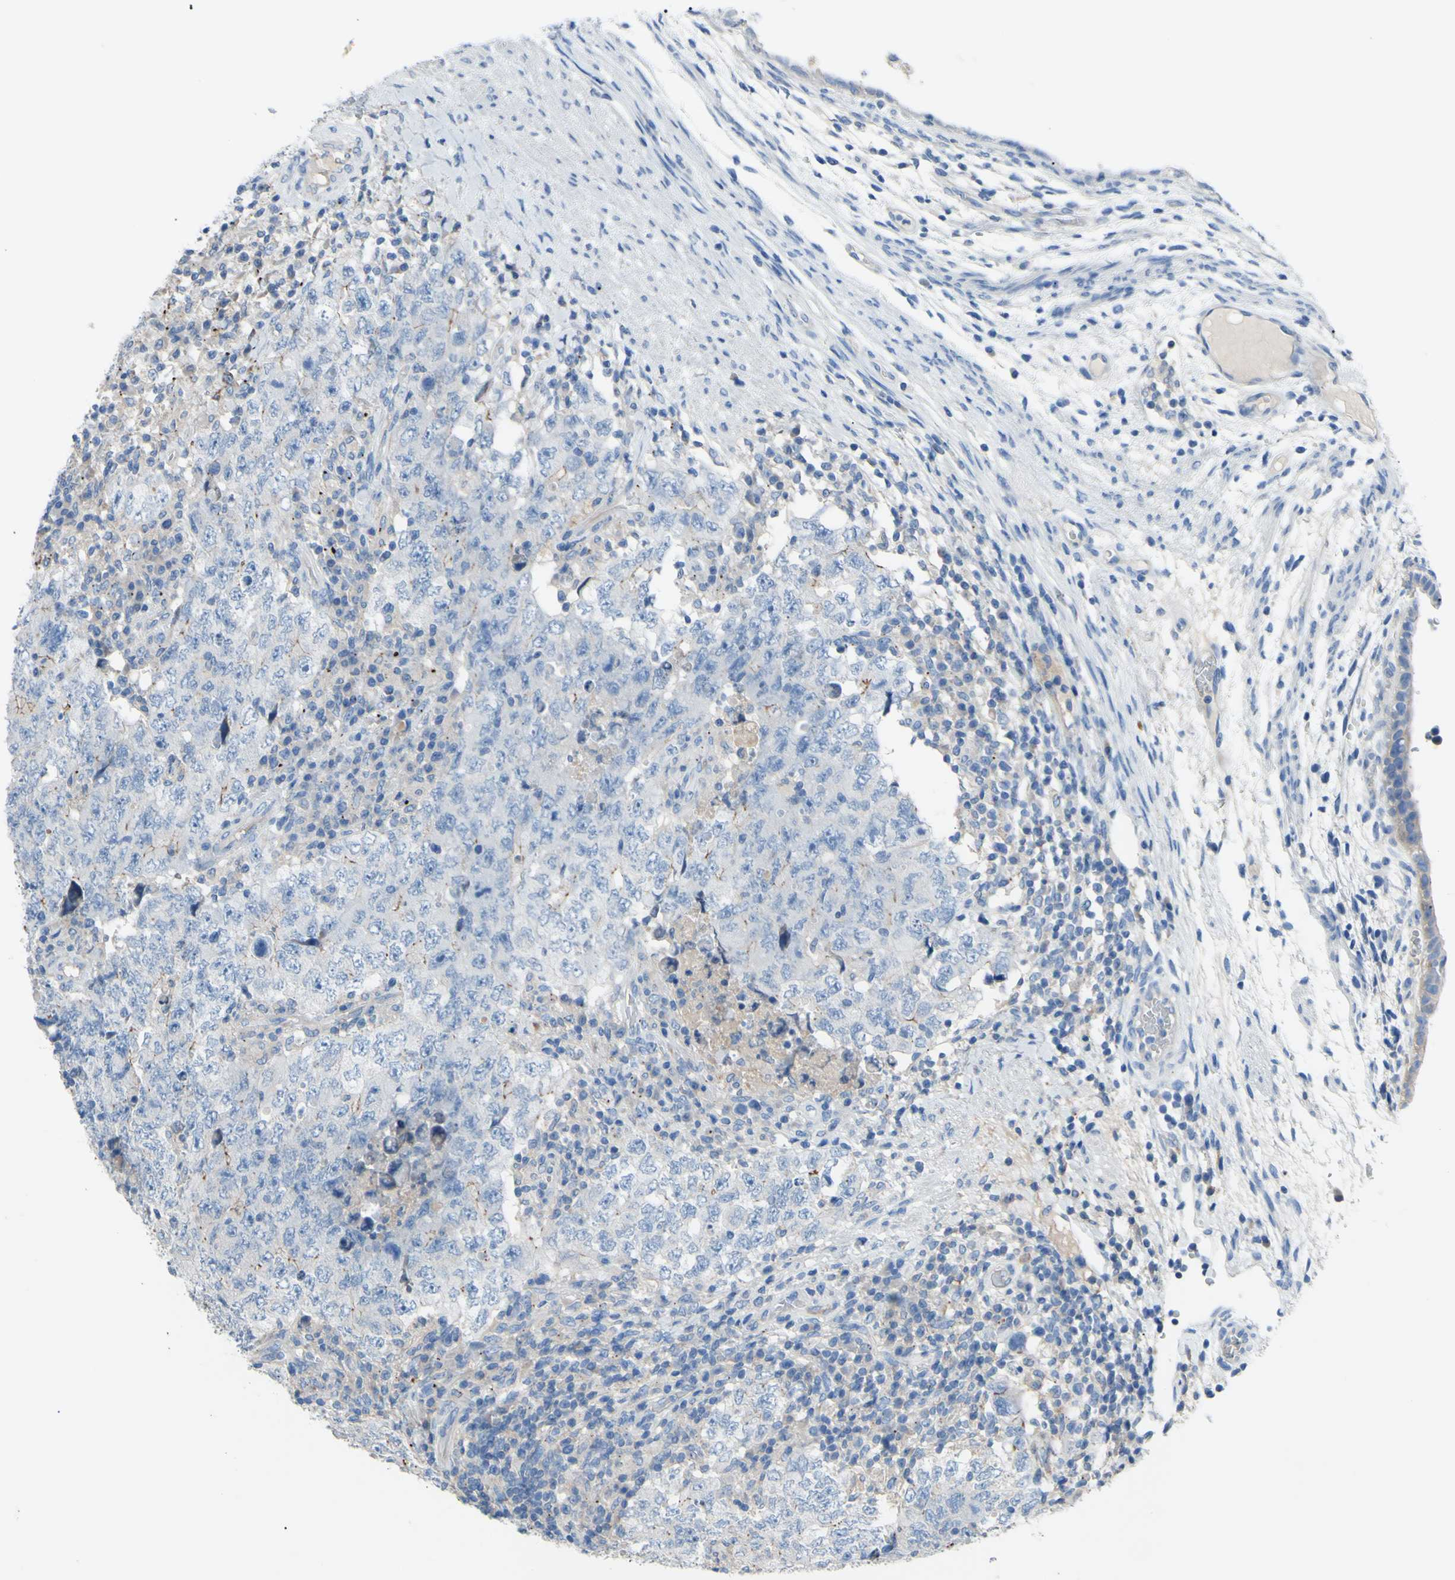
{"staining": {"intensity": "negative", "quantity": "none", "location": "none"}, "tissue": "testis cancer", "cell_type": "Tumor cells", "image_type": "cancer", "snomed": [{"axis": "morphology", "description": "Carcinoma, Embryonal, NOS"}, {"axis": "topography", "description": "Testis"}], "caption": "Tumor cells are negative for brown protein staining in testis cancer.", "gene": "TMEM59L", "patient": {"sex": "male", "age": 26}}